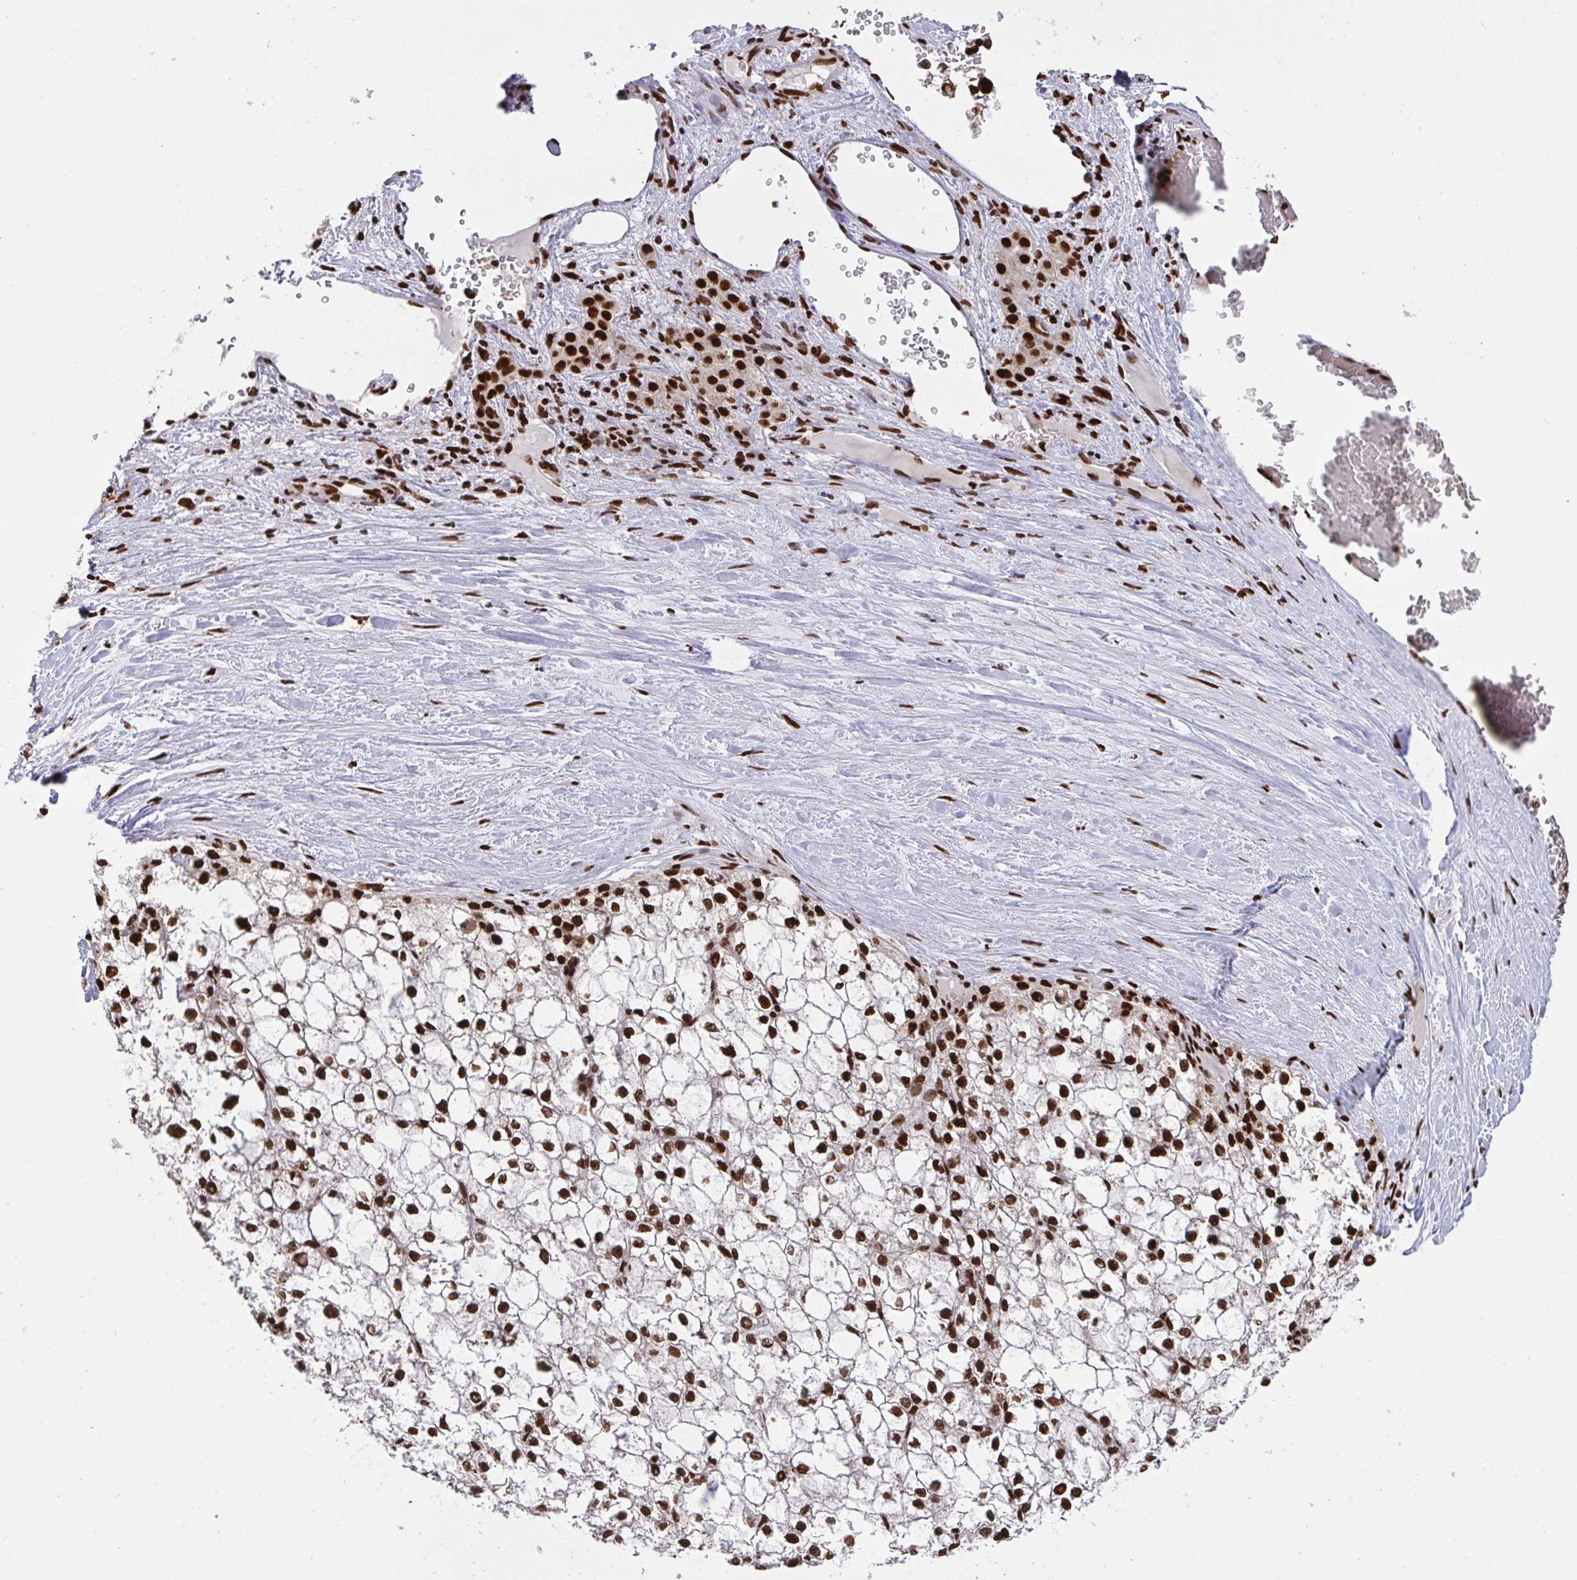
{"staining": {"intensity": "strong", "quantity": ">75%", "location": "nuclear"}, "tissue": "liver cancer", "cell_type": "Tumor cells", "image_type": "cancer", "snomed": [{"axis": "morphology", "description": "Carcinoma, Hepatocellular, NOS"}, {"axis": "topography", "description": "Liver"}], "caption": "Liver hepatocellular carcinoma tissue reveals strong nuclear expression in approximately >75% of tumor cells, visualized by immunohistochemistry.", "gene": "HNRNPL", "patient": {"sex": "female", "age": 43}}